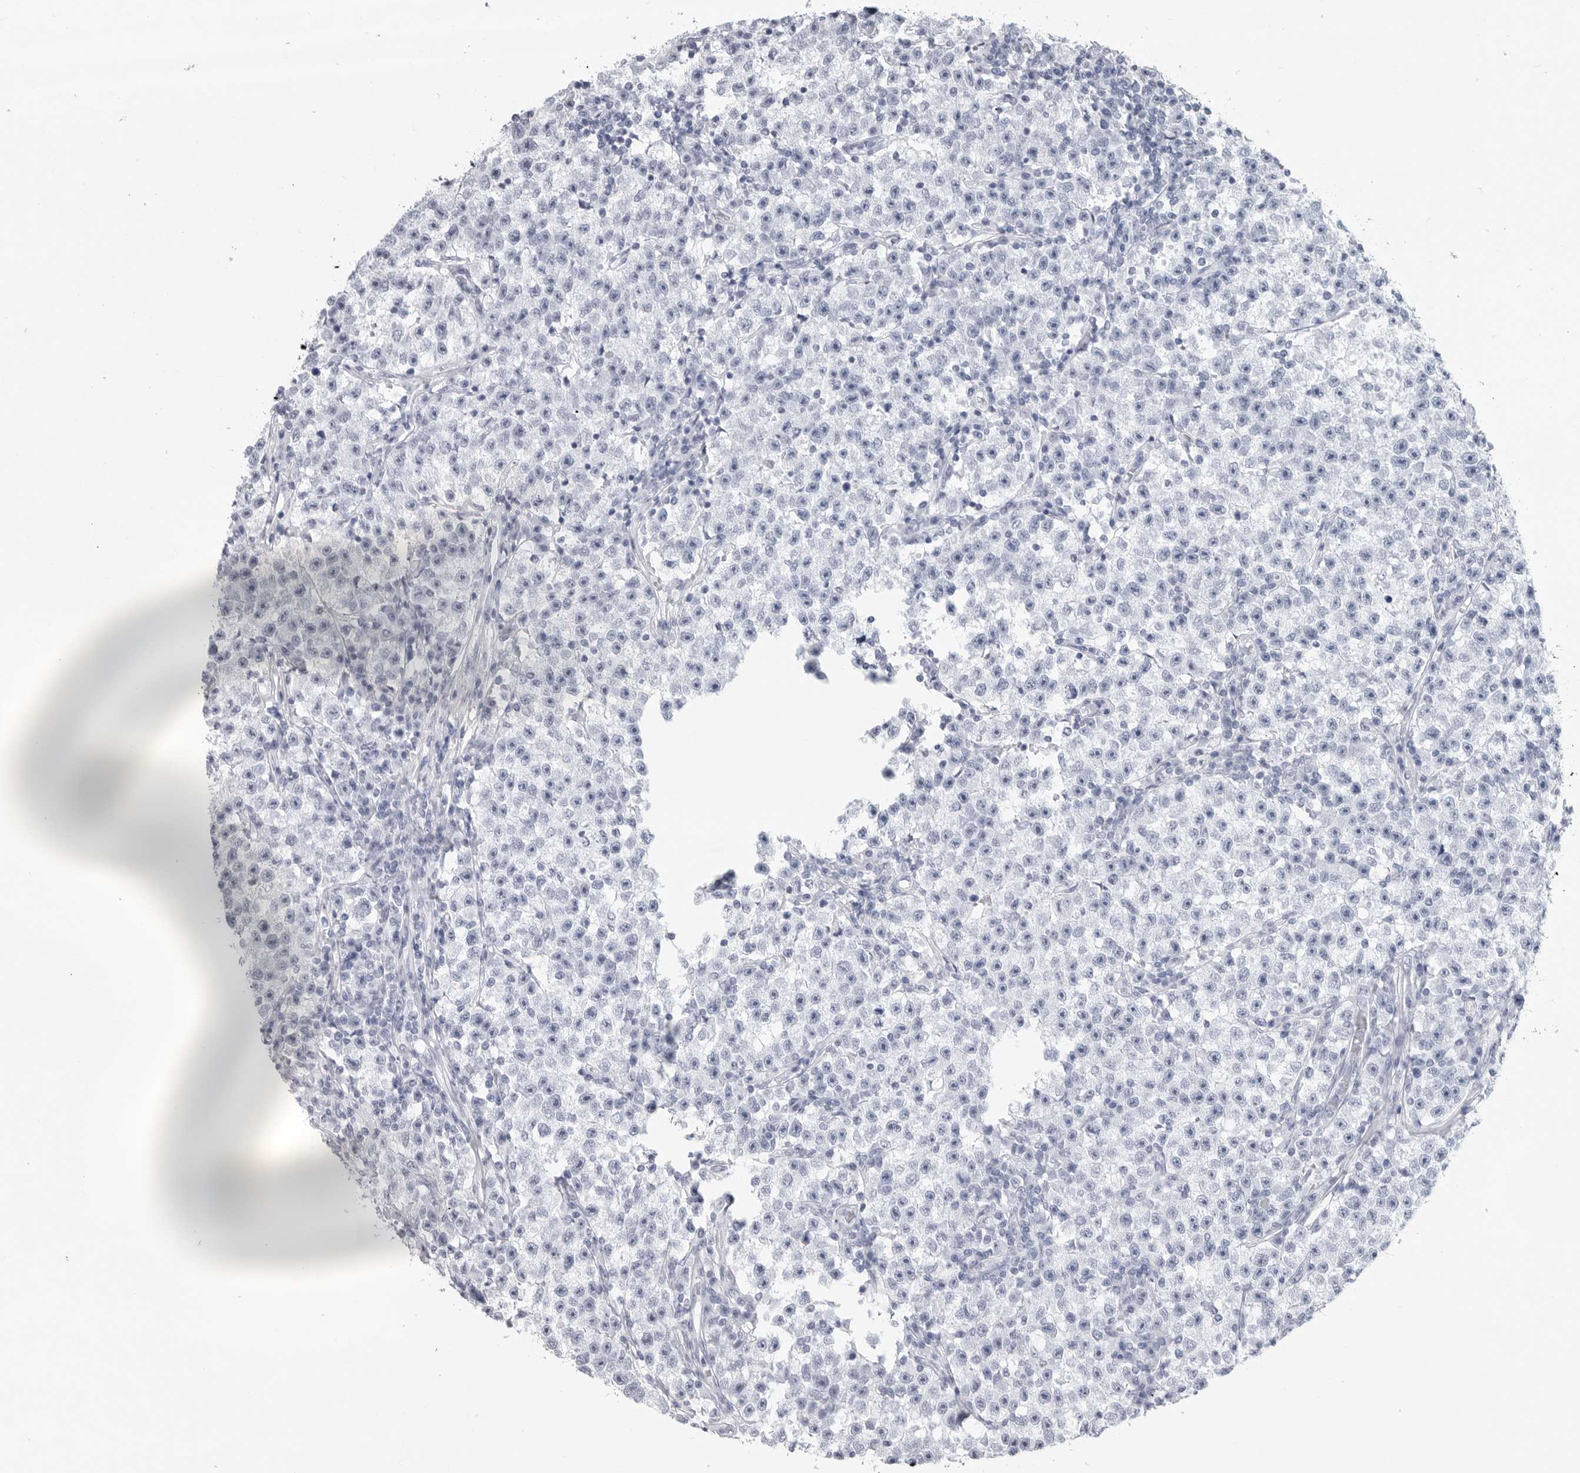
{"staining": {"intensity": "negative", "quantity": "none", "location": "none"}, "tissue": "testis cancer", "cell_type": "Tumor cells", "image_type": "cancer", "snomed": [{"axis": "morphology", "description": "Seminoma, NOS"}, {"axis": "topography", "description": "Testis"}], "caption": "Immunohistochemistry (IHC) photomicrograph of human seminoma (testis) stained for a protein (brown), which exhibits no positivity in tumor cells.", "gene": "CSH1", "patient": {"sex": "male", "age": 22}}